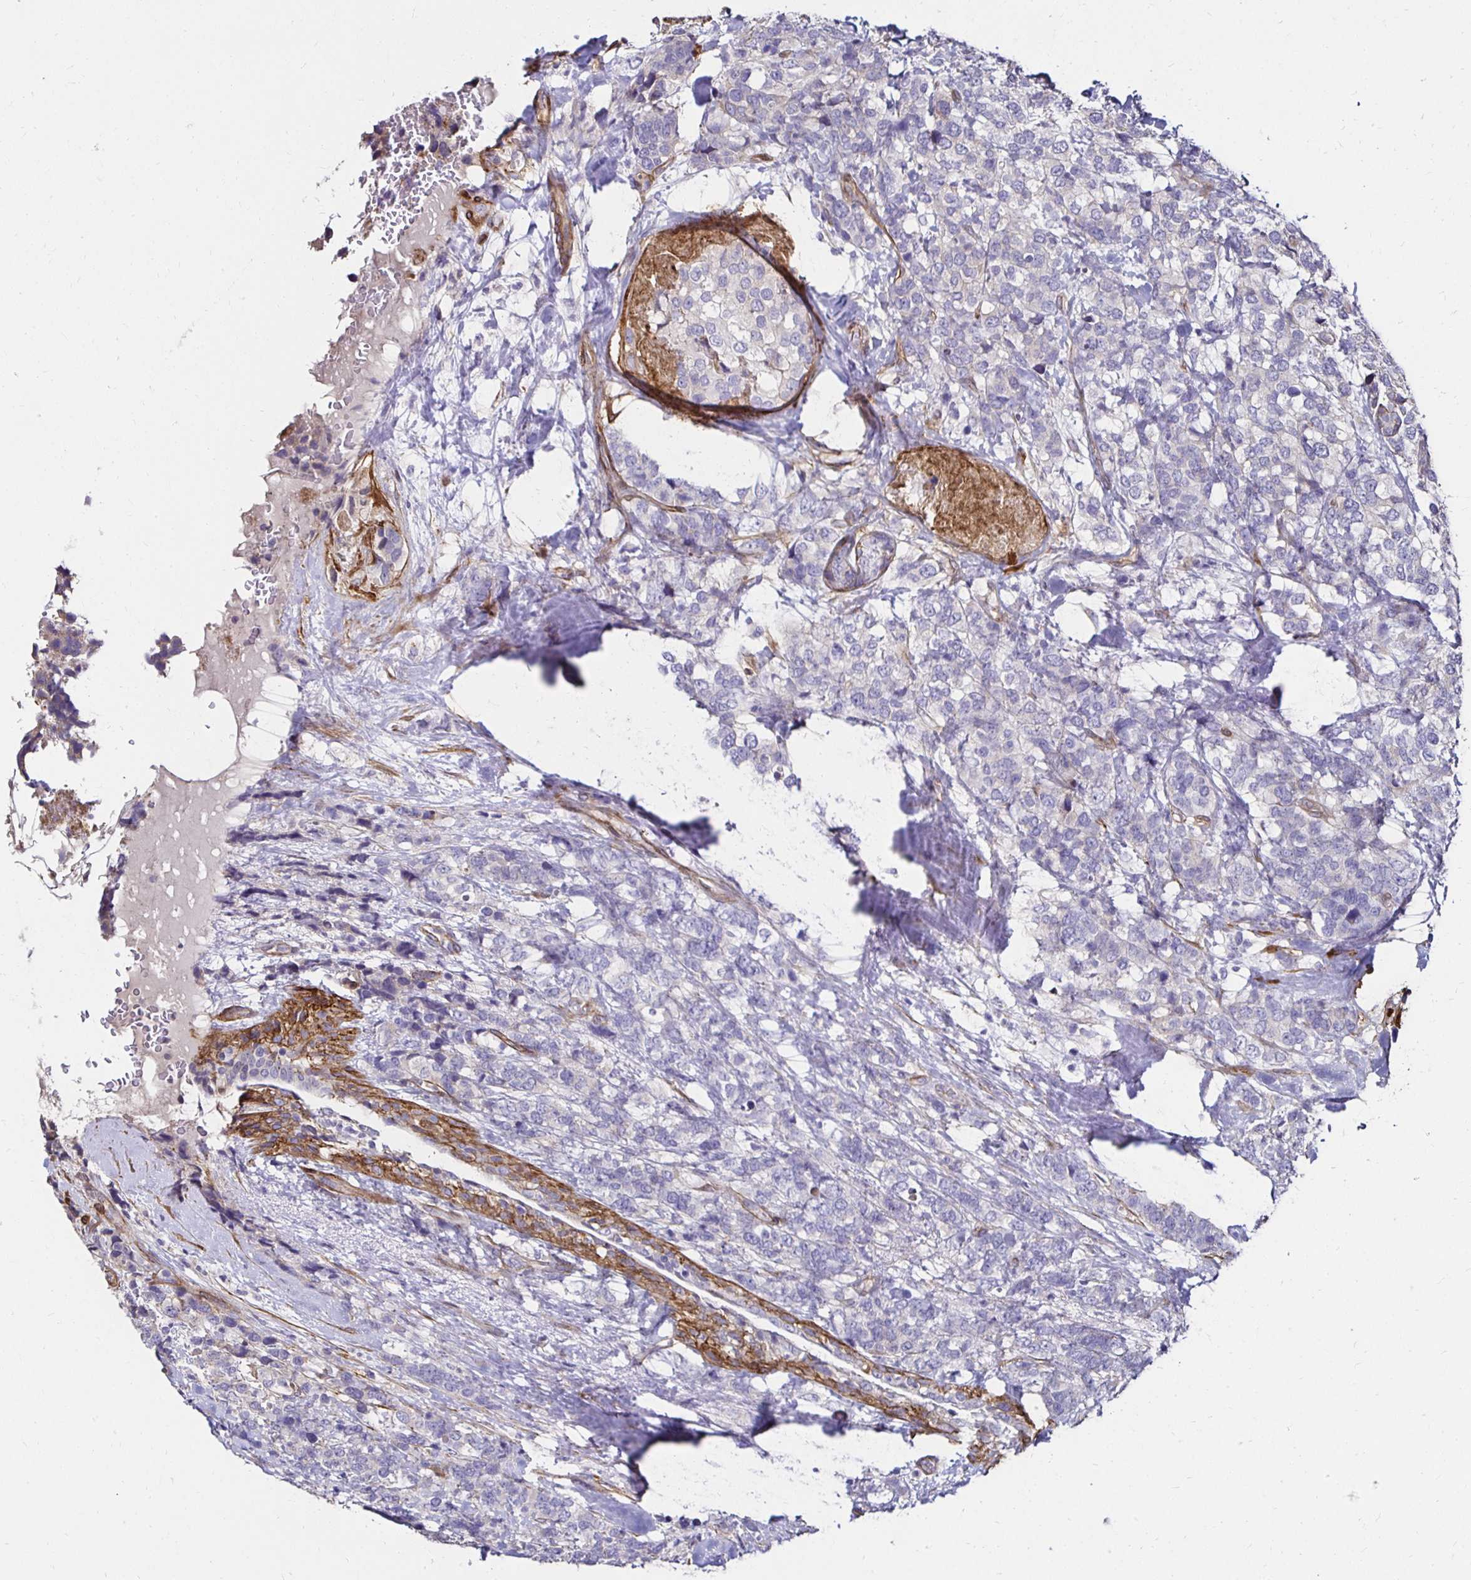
{"staining": {"intensity": "negative", "quantity": "none", "location": "none"}, "tissue": "breast cancer", "cell_type": "Tumor cells", "image_type": "cancer", "snomed": [{"axis": "morphology", "description": "Lobular carcinoma"}, {"axis": "topography", "description": "Breast"}], "caption": "This is a micrograph of immunohistochemistry staining of breast lobular carcinoma, which shows no positivity in tumor cells. (IHC, brightfield microscopy, high magnification).", "gene": "ITGB1", "patient": {"sex": "female", "age": 59}}